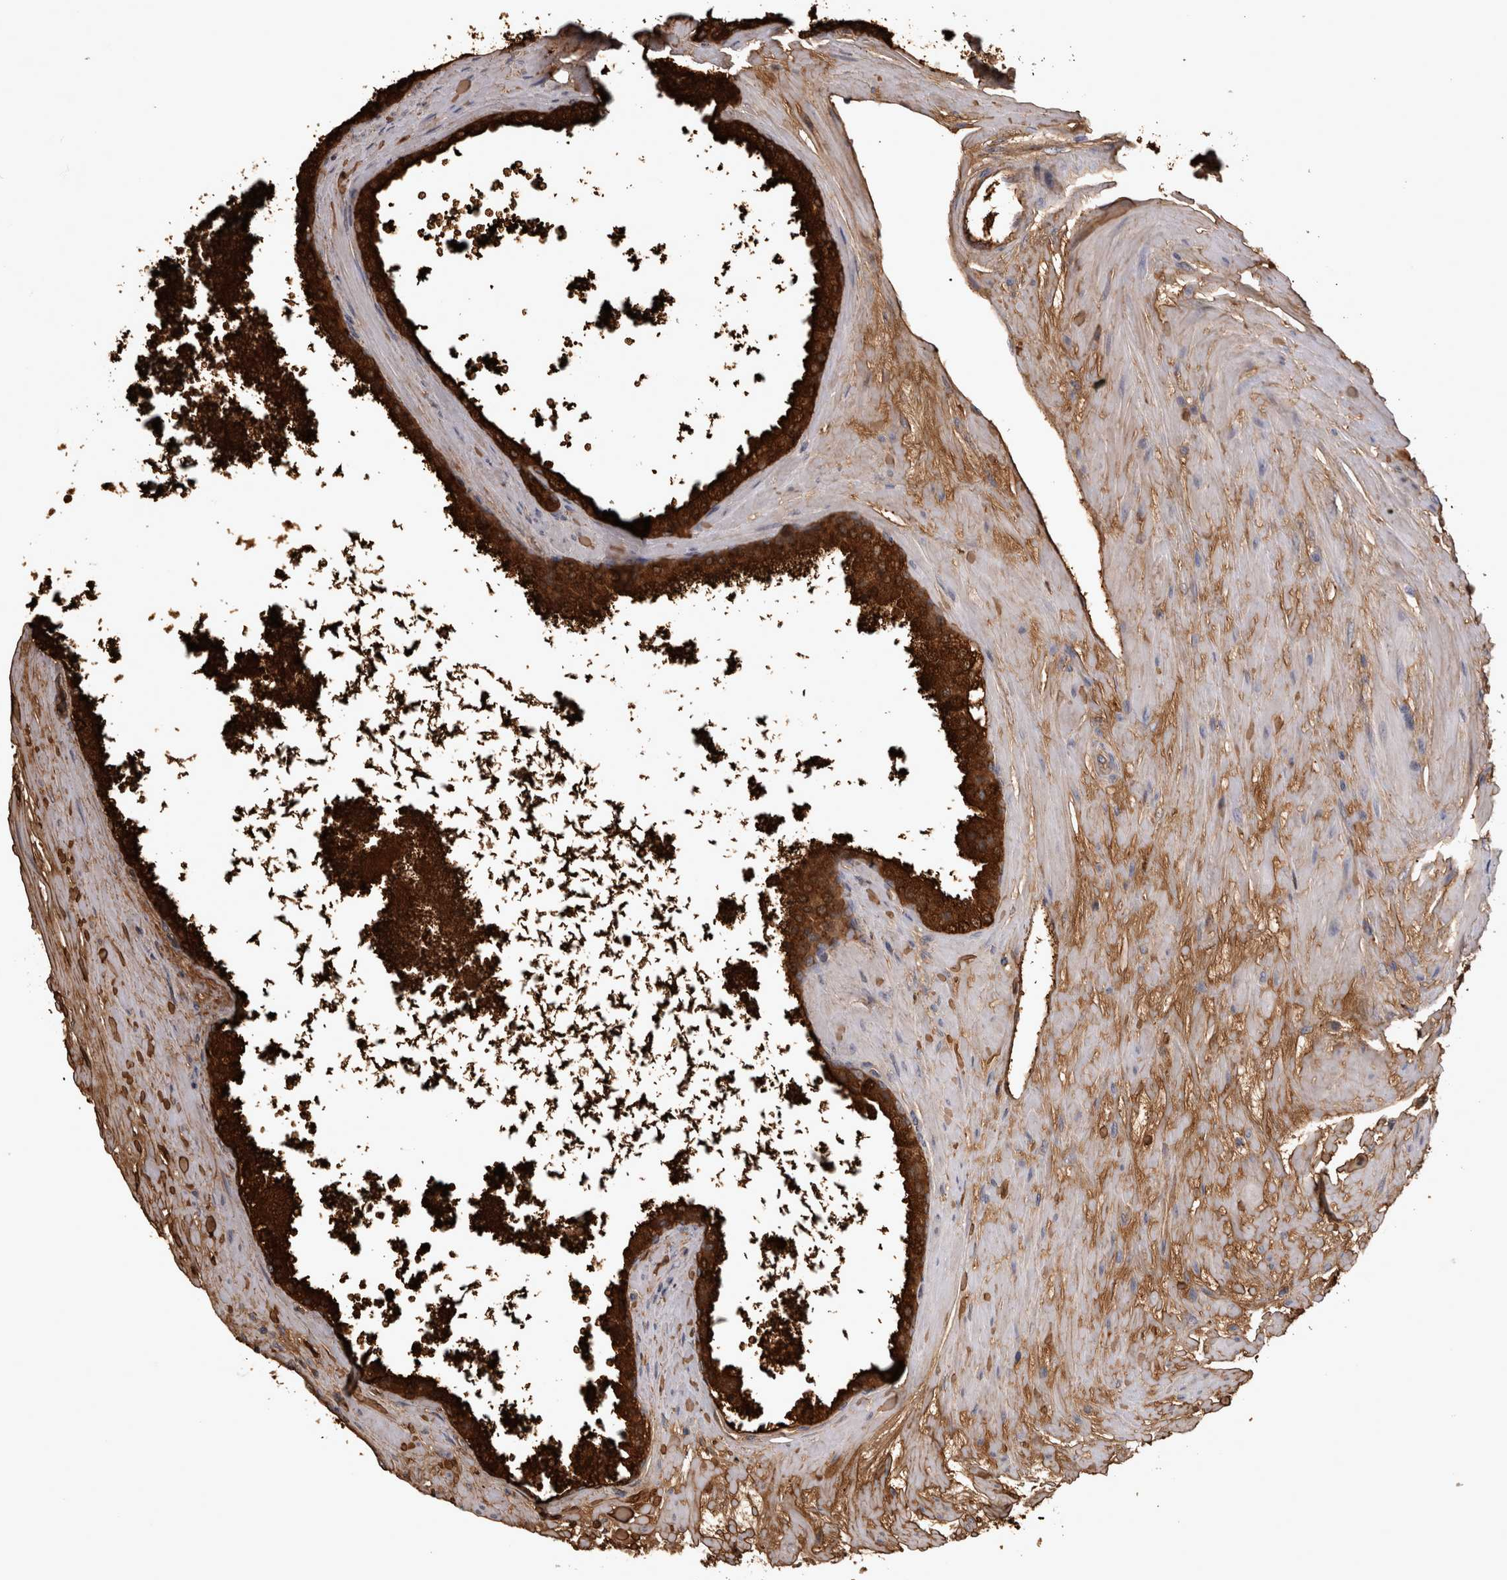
{"staining": {"intensity": "strong", "quantity": ">75%", "location": "cytoplasmic/membranous"}, "tissue": "prostate cancer", "cell_type": "Tumor cells", "image_type": "cancer", "snomed": [{"axis": "morphology", "description": "Adenocarcinoma, High grade"}, {"axis": "topography", "description": "Prostate"}], "caption": "Protein expression analysis of human high-grade adenocarcinoma (prostate) reveals strong cytoplasmic/membranous positivity in about >75% of tumor cells.", "gene": "MSMB", "patient": {"sex": "male", "age": 65}}